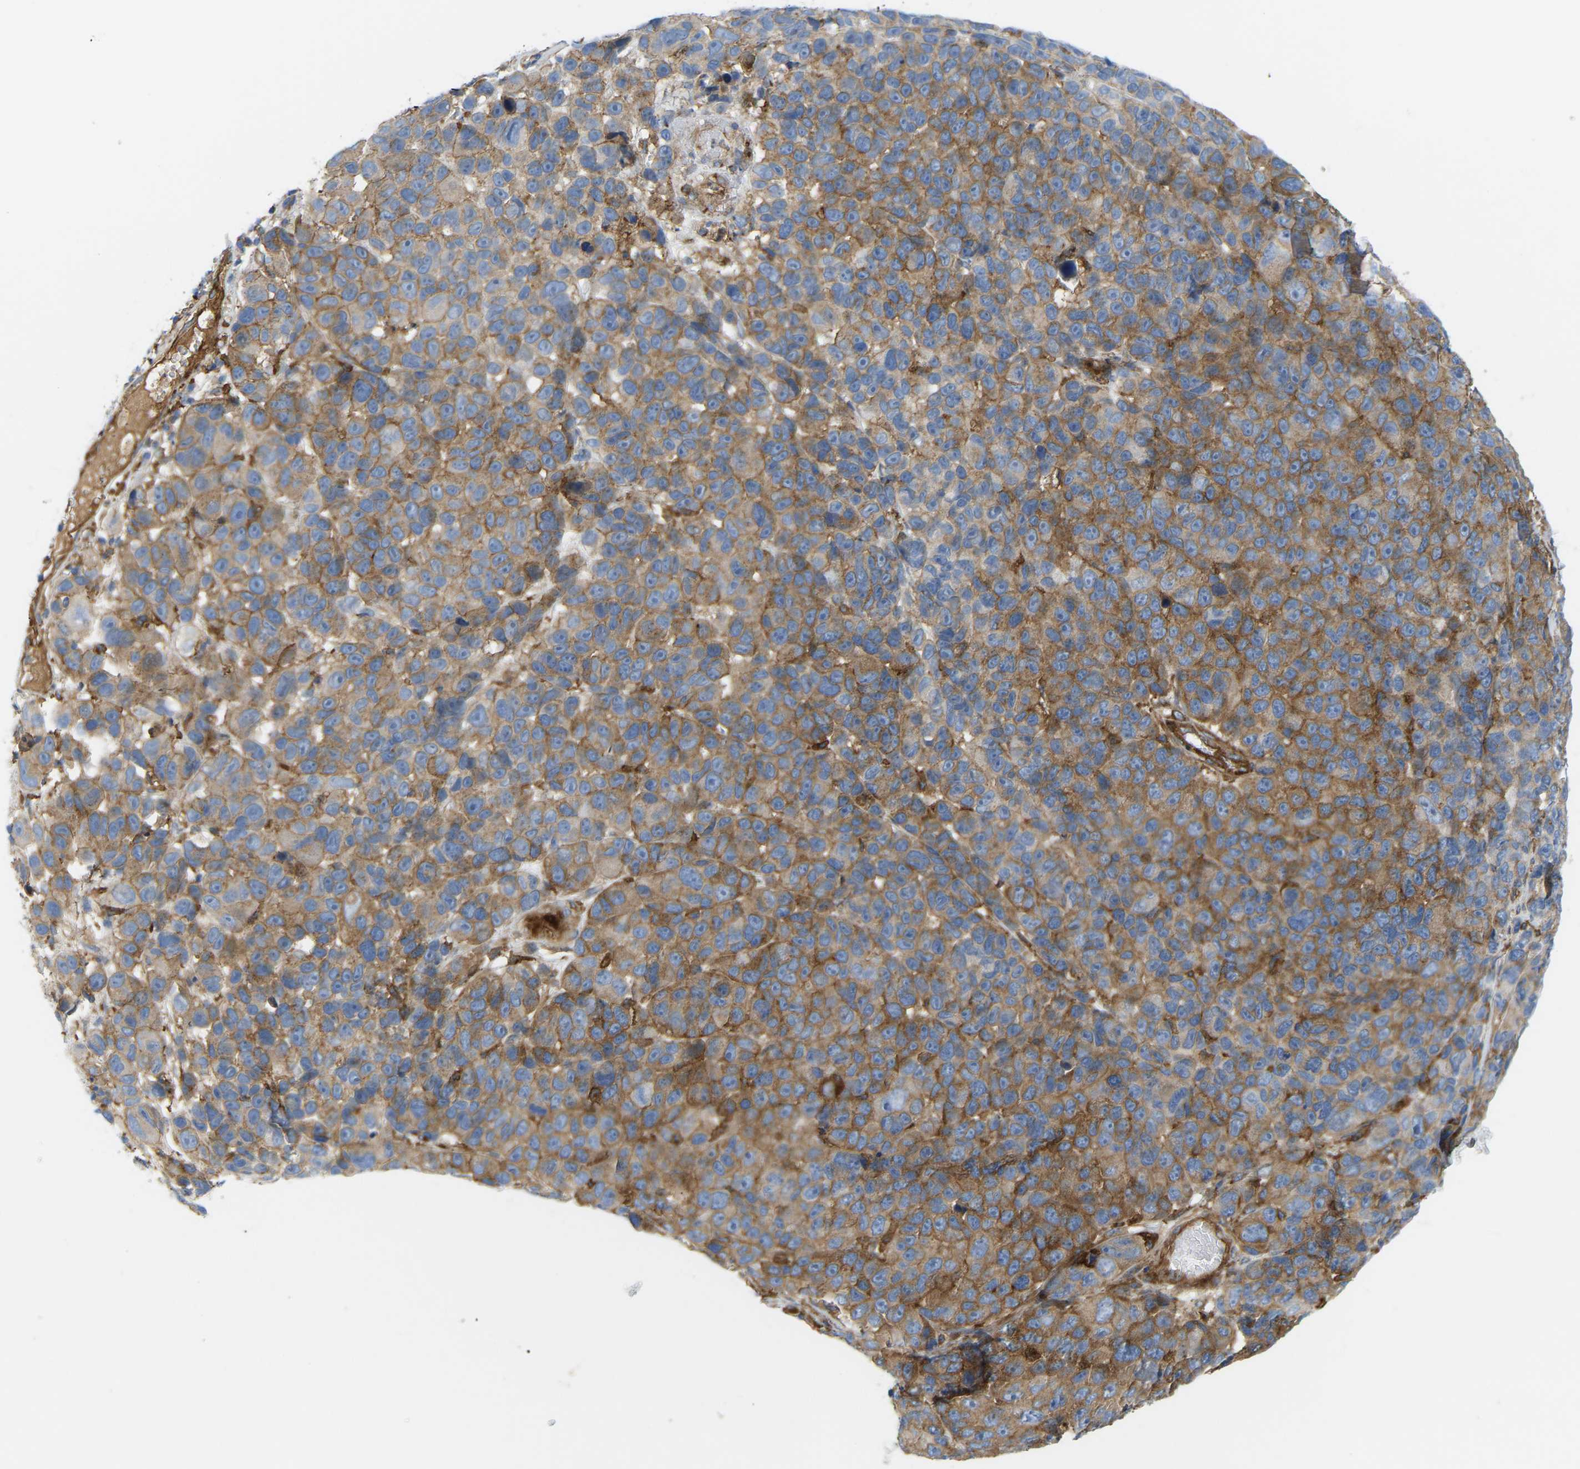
{"staining": {"intensity": "moderate", "quantity": "25%-75%", "location": "cytoplasmic/membranous"}, "tissue": "melanoma", "cell_type": "Tumor cells", "image_type": "cancer", "snomed": [{"axis": "morphology", "description": "Malignant melanoma, NOS"}, {"axis": "topography", "description": "Skin"}], "caption": "Tumor cells demonstrate medium levels of moderate cytoplasmic/membranous staining in about 25%-75% of cells in melanoma.", "gene": "PICALM", "patient": {"sex": "male", "age": 53}}